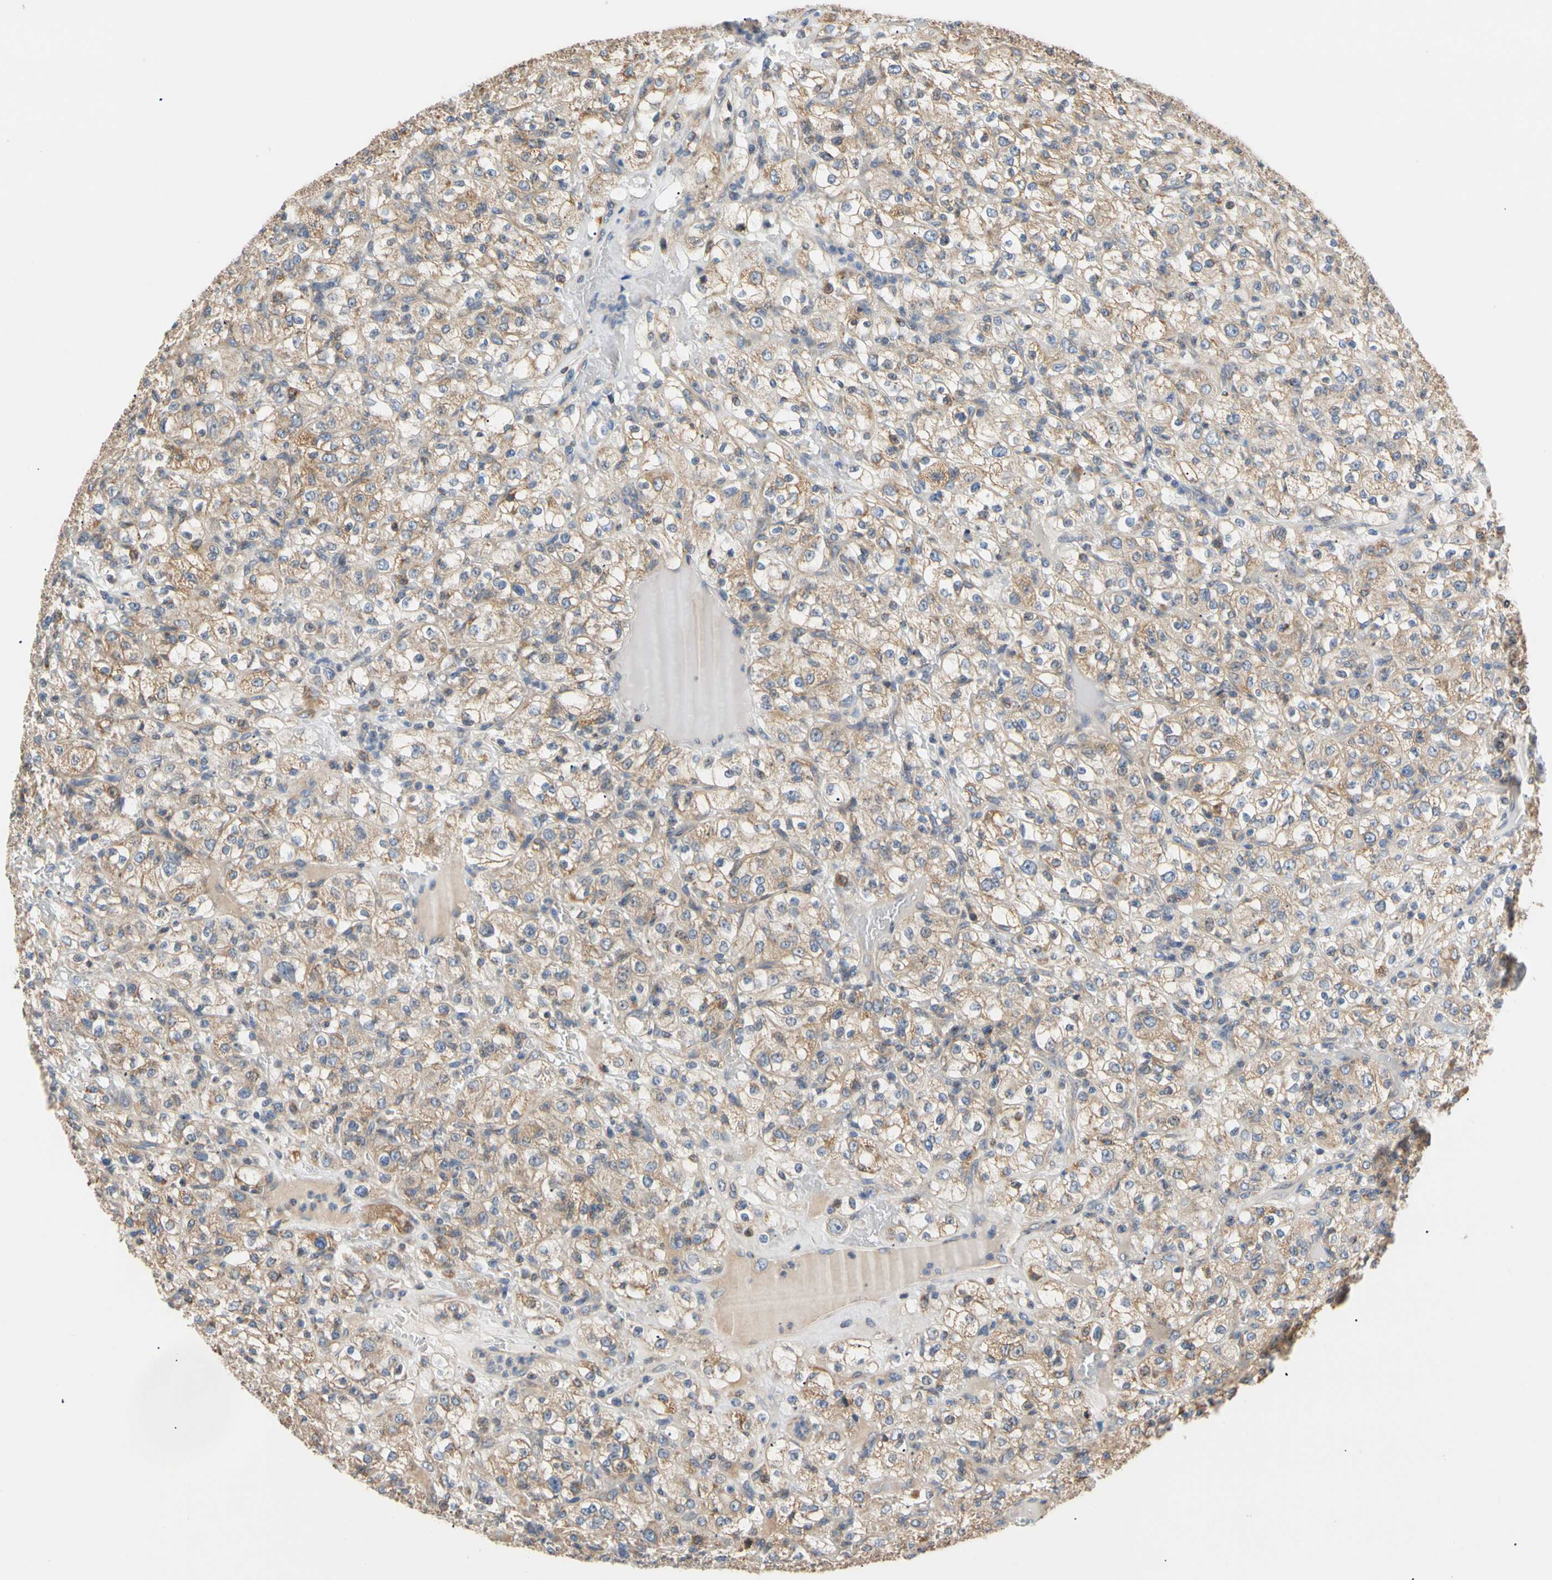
{"staining": {"intensity": "moderate", "quantity": ">75%", "location": "cytoplasmic/membranous"}, "tissue": "renal cancer", "cell_type": "Tumor cells", "image_type": "cancer", "snomed": [{"axis": "morphology", "description": "Normal tissue, NOS"}, {"axis": "morphology", "description": "Adenocarcinoma, NOS"}, {"axis": "topography", "description": "Kidney"}], "caption": "Renal adenocarcinoma stained with a protein marker reveals moderate staining in tumor cells.", "gene": "PLGRKT", "patient": {"sex": "female", "age": 72}}